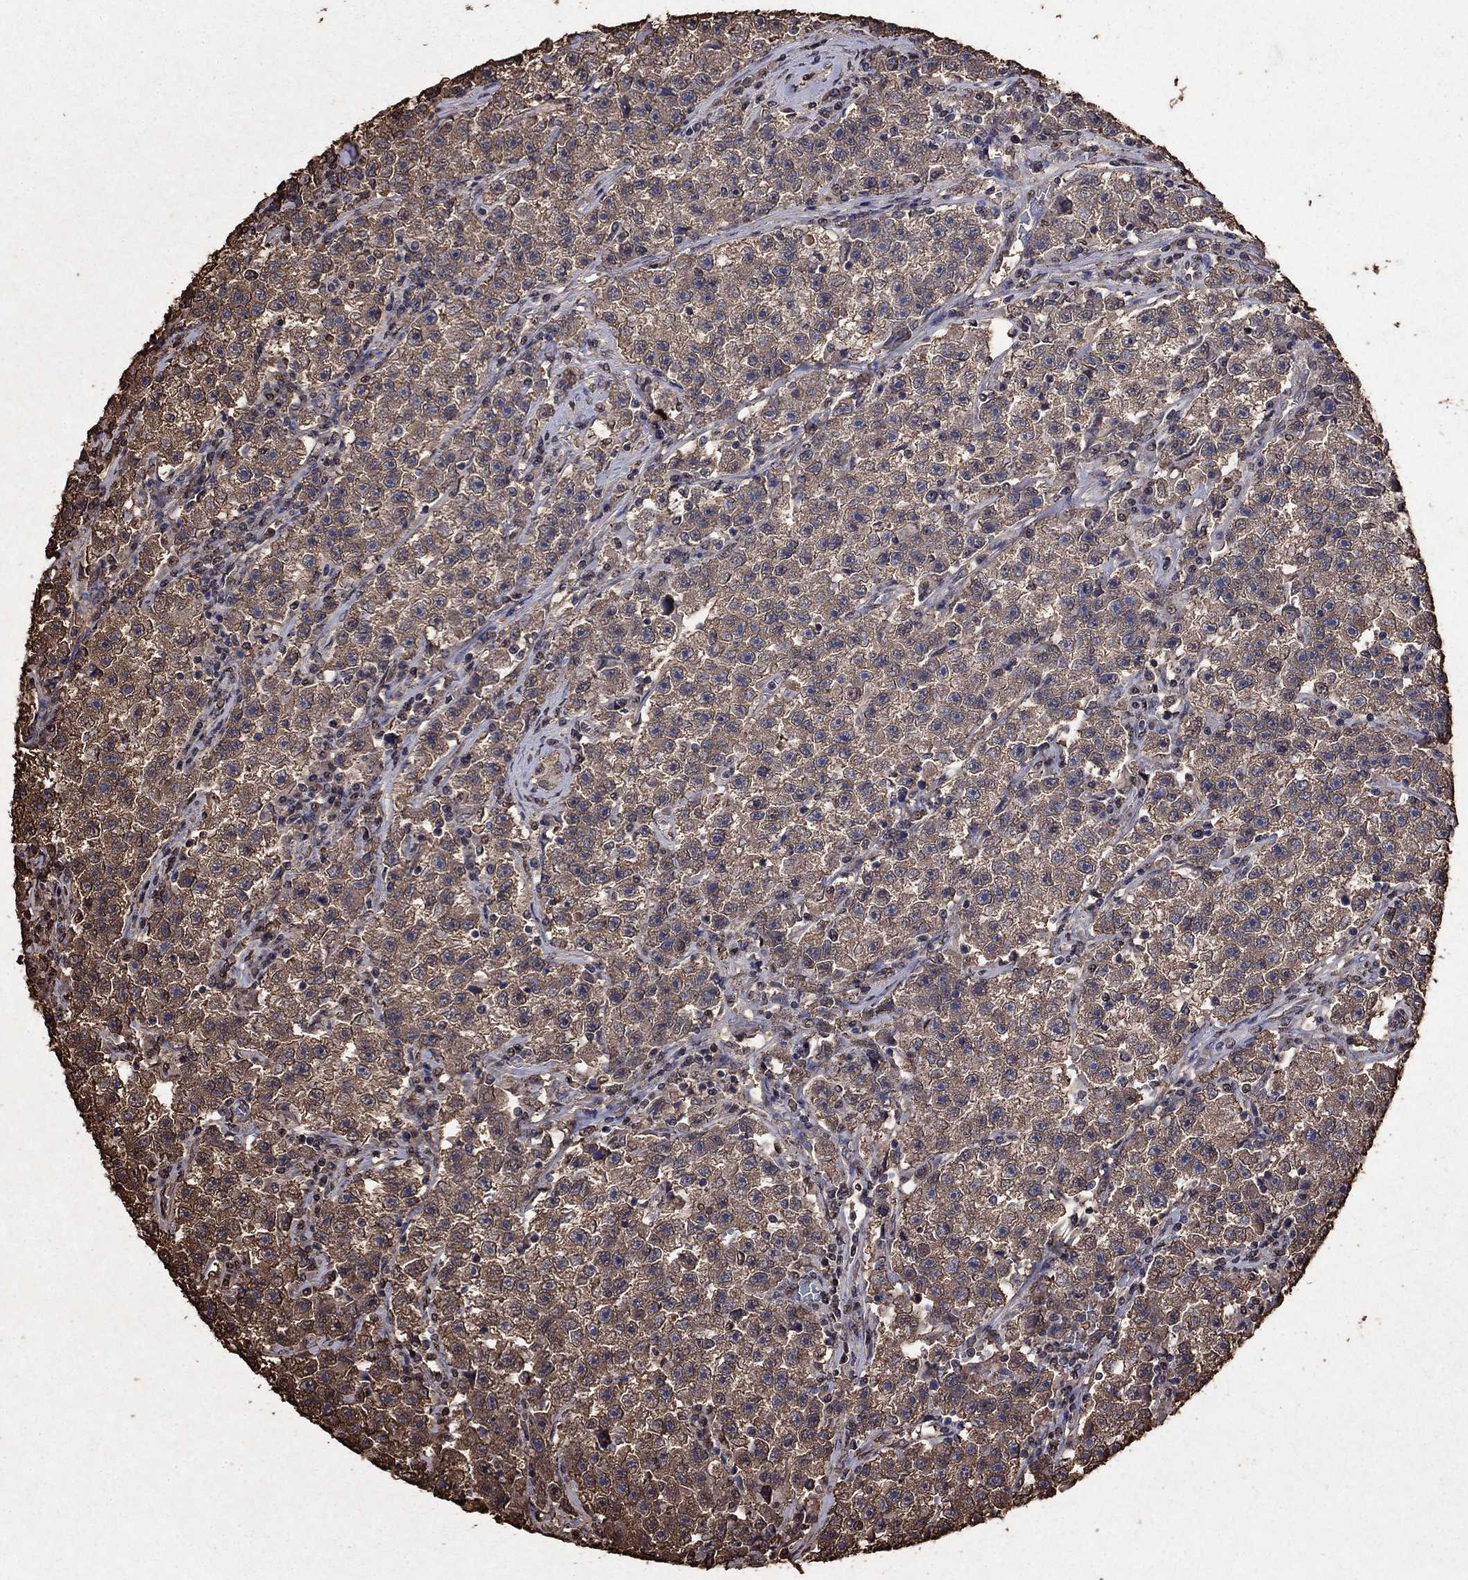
{"staining": {"intensity": "moderate", "quantity": "25%-75%", "location": "cytoplasmic/membranous"}, "tissue": "testis cancer", "cell_type": "Tumor cells", "image_type": "cancer", "snomed": [{"axis": "morphology", "description": "Seminoma, NOS"}, {"axis": "topography", "description": "Testis"}], "caption": "IHC photomicrograph of testis cancer (seminoma) stained for a protein (brown), which displays medium levels of moderate cytoplasmic/membranous expression in about 25%-75% of tumor cells.", "gene": "GAPDH", "patient": {"sex": "male", "age": 22}}